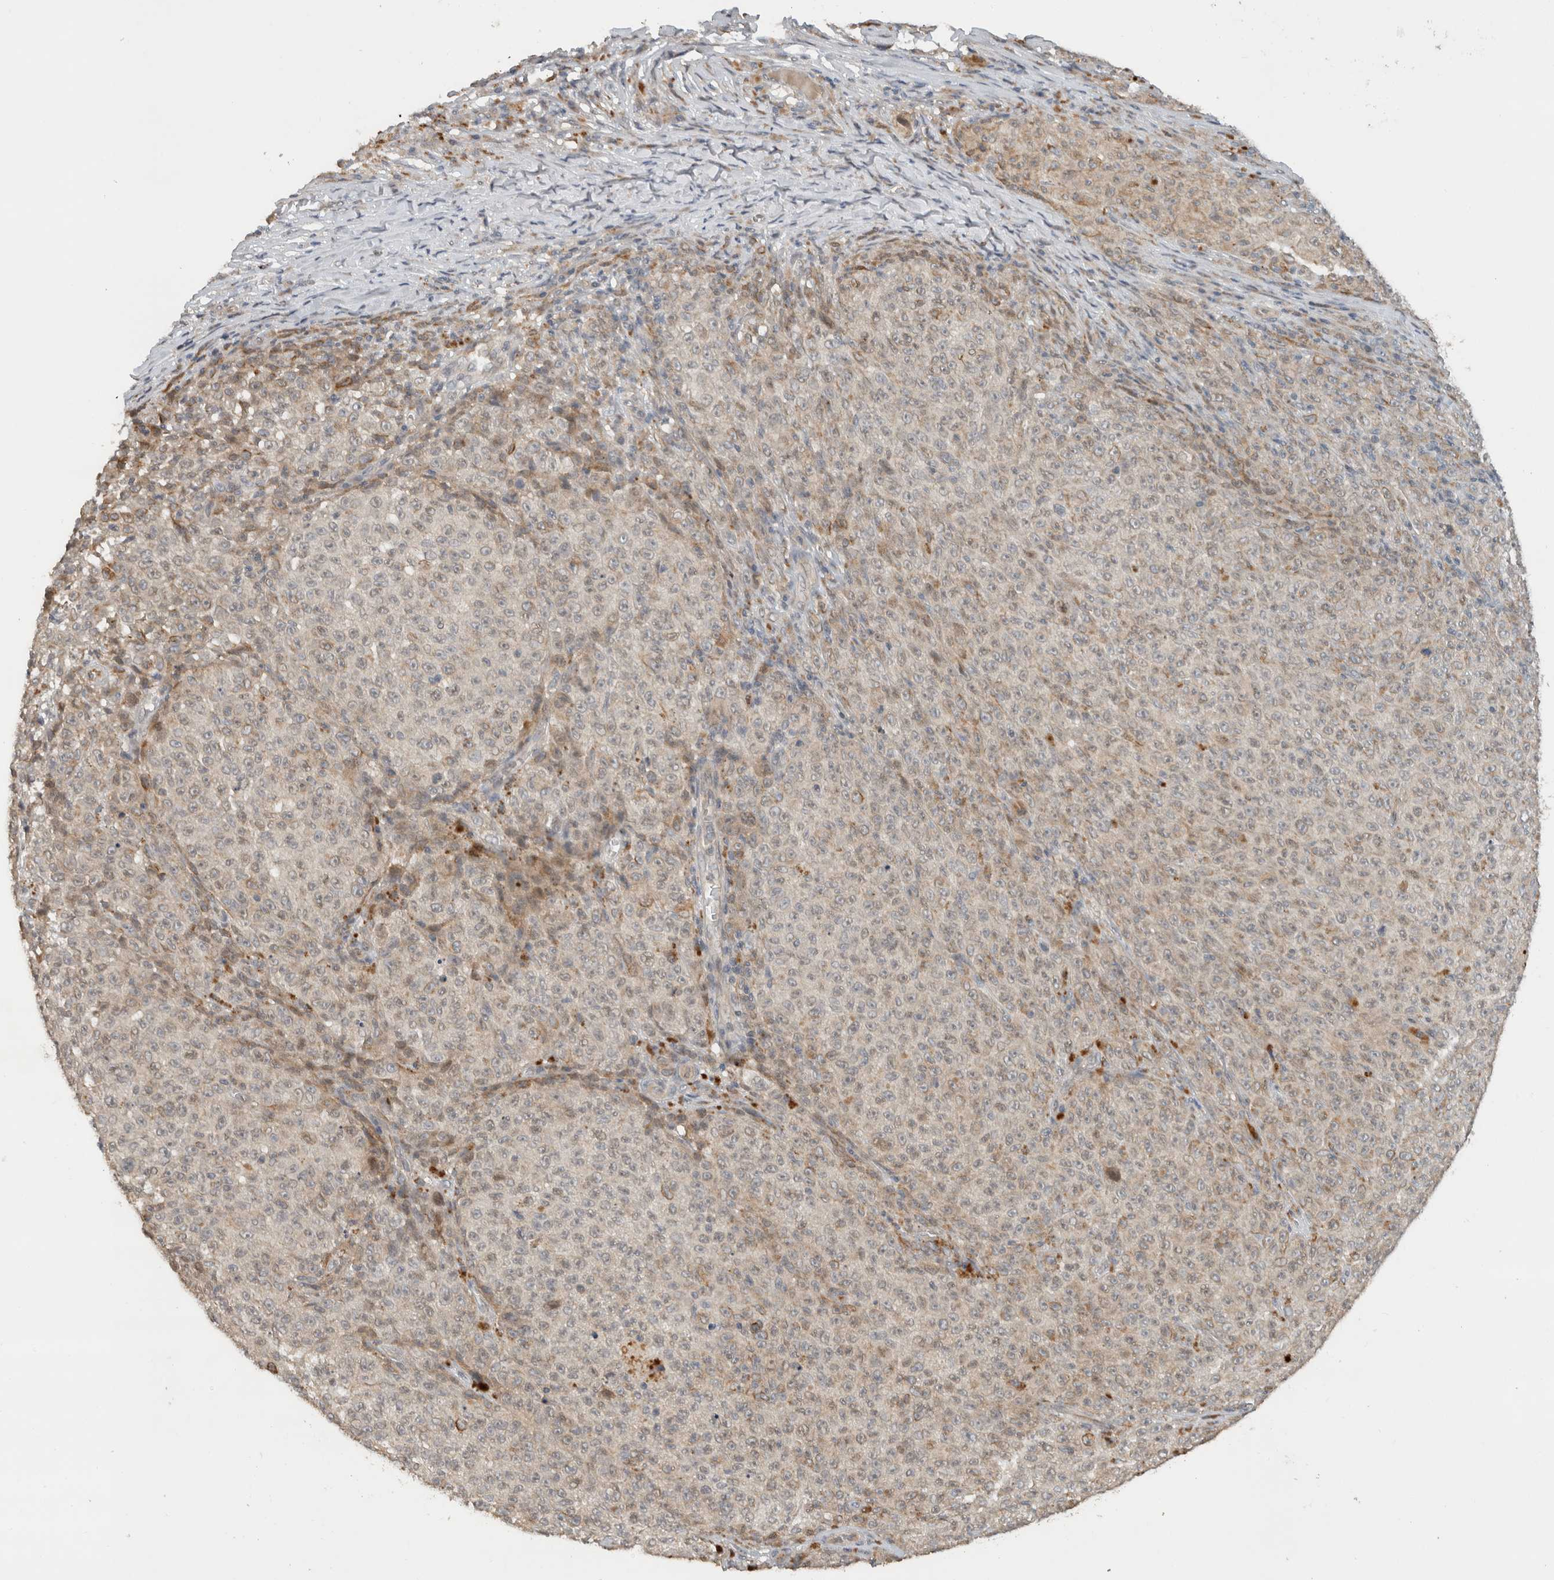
{"staining": {"intensity": "weak", "quantity": "<25%", "location": "cytoplasmic/membranous"}, "tissue": "melanoma", "cell_type": "Tumor cells", "image_type": "cancer", "snomed": [{"axis": "morphology", "description": "Malignant melanoma, NOS"}, {"axis": "topography", "description": "Skin"}], "caption": "Tumor cells are negative for brown protein staining in malignant melanoma.", "gene": "ERCC6L2", "patient": {"sex": "female", "age": 82}}